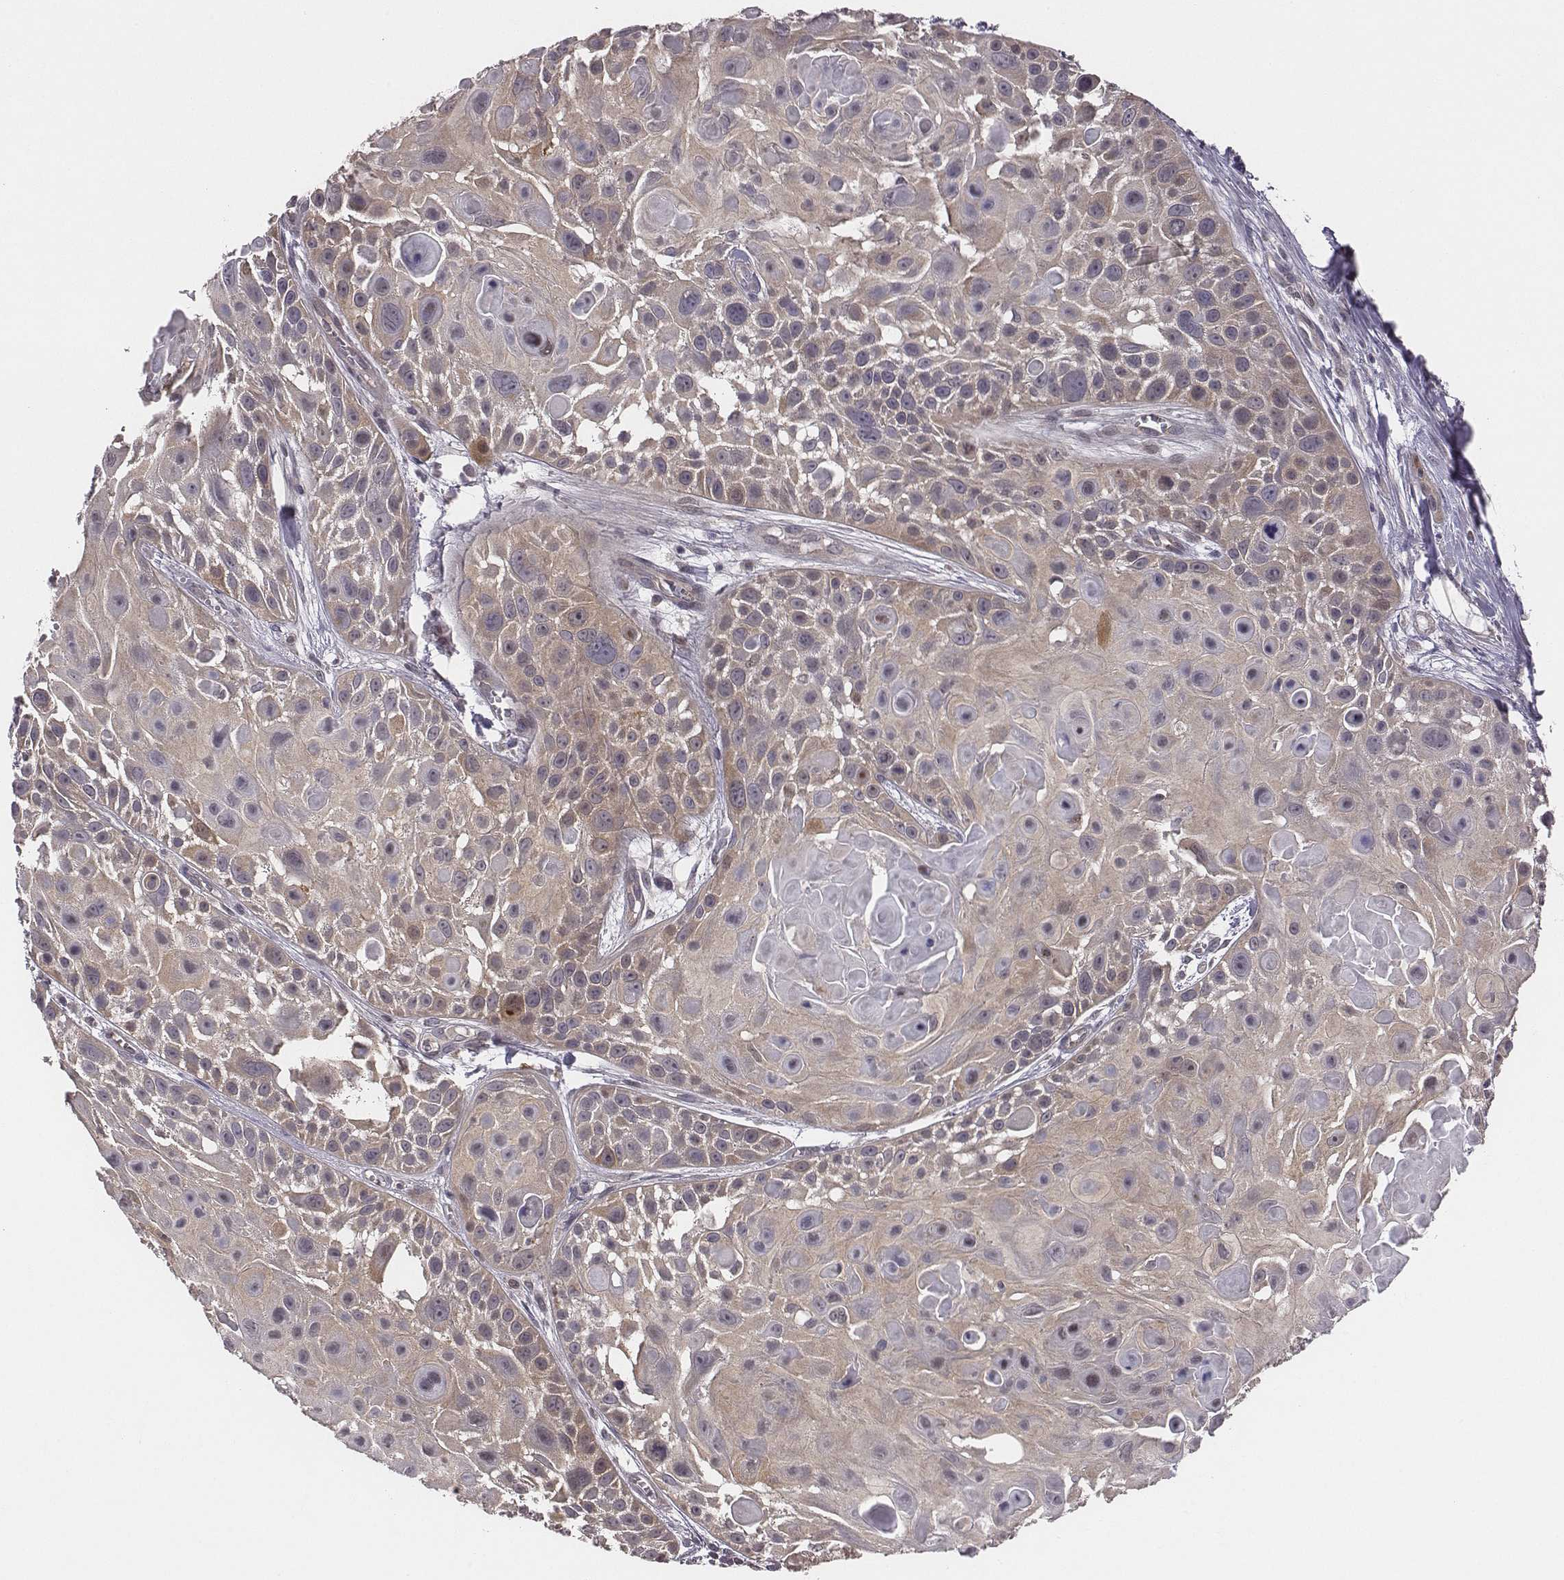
{"staining": {"intensity": "moderate", "quantity": ">75%", "location": "cytoplasmic/membranous"}, "tissue": "skin cancer", "cell_type": "Tumor cells", "image_type": "cancer", "snomed": [{"axis": "morphology", "description": "Squamous cell carcinoma, NOS"}, {"axis": "topography", "description": "Skin"}, {"axis": "topography", "description": "Anal"}], "caption": "This is a micrograph of IHC staining of squamous cell carcinoma (skin), which shows moderate staining in the cytoplasmic/membranous of tumor cells.", "gene": "SMURF2", "patient": {"sex": "female", "age": 75}}